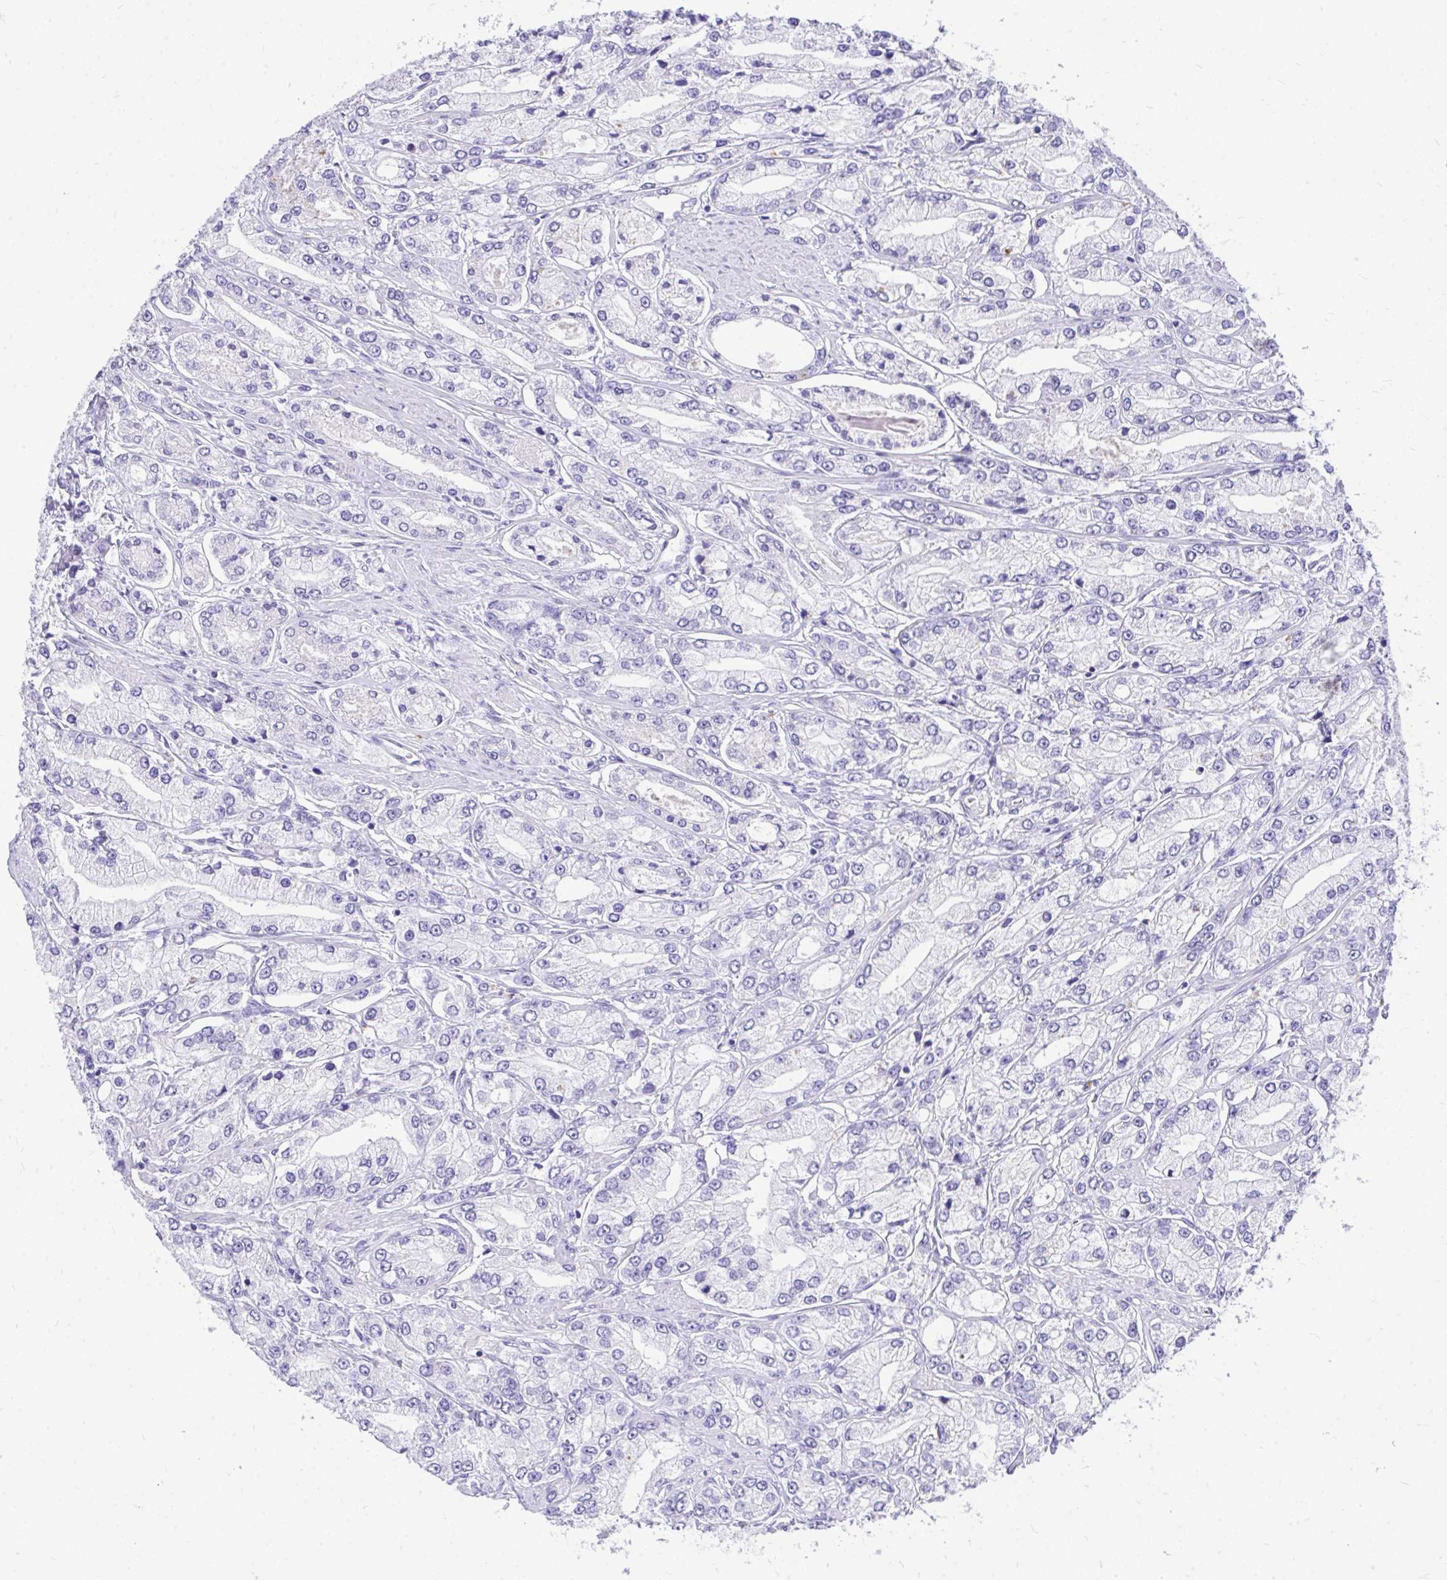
{"staining": {"intensity": "negative", "quantity": "none", "location": "none"}, "tissue": "prostate cancer", "cell_type": "Tumor cells", "image_type": "cancer", "snomed": [{"axis": "morphology", "description": "Adenocarcinoma, High grade"}, {"axis": "topography", "description": "Prostate"}], "caption": "DAB (3,3'-diaminobenzidine) immunohistochemical staining of human high-grade adenocarcinoma (prostate) displays no significant expression in tumor cells.", "gene": "MON1A", "patient": {"sex": "male", "age": 66}}